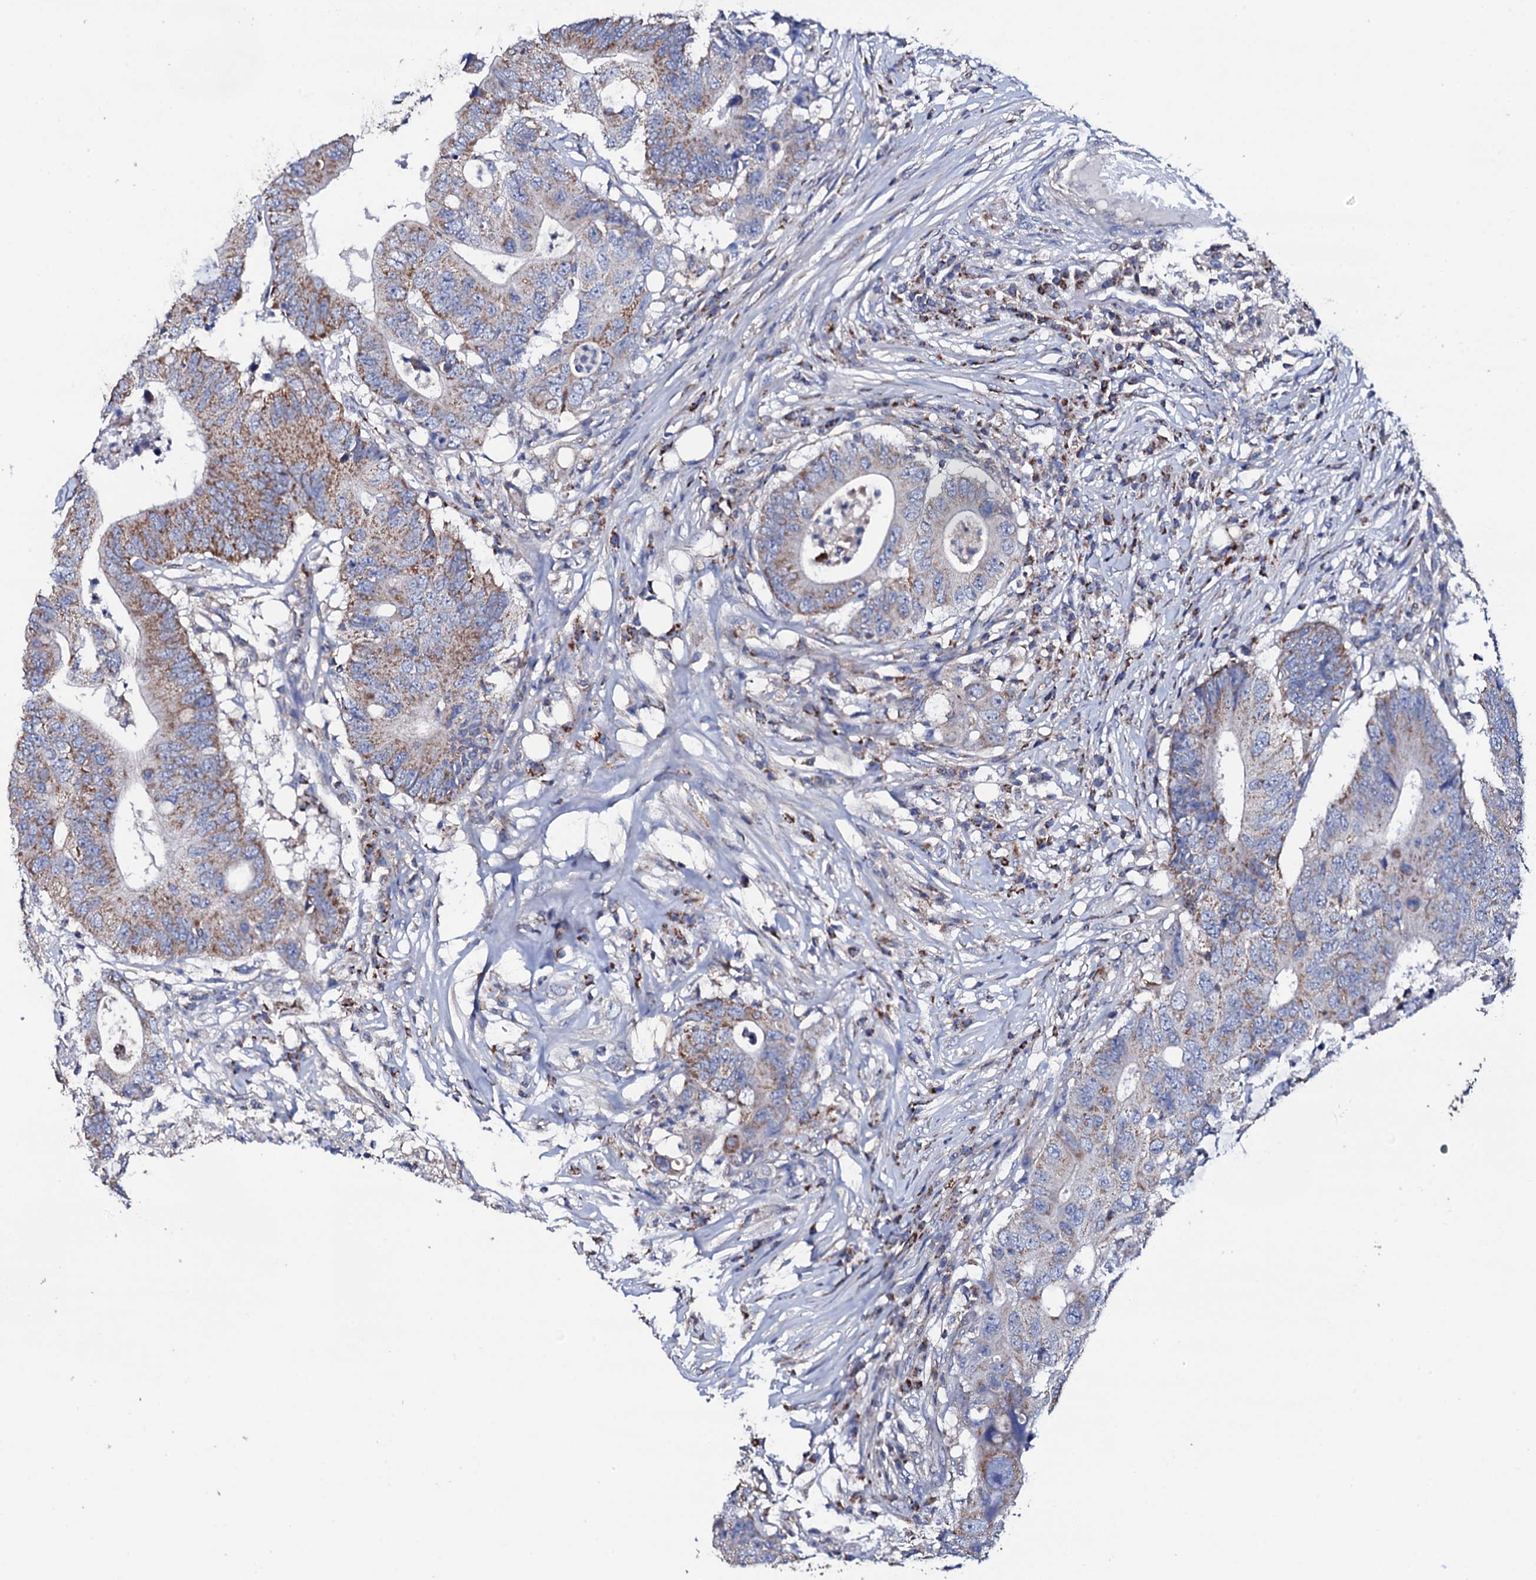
{"staining": {"intensity": "moderate", "quantity": "25%-75%", "location": "cytoplasmic/membranous"}, "tissue": "colorectal cancer", "cell_type": "Tumor cells", "image_type": "cancer", "snomed": [{"axis": "morphology", "description": "Adenocarcinoma, NOS"}, {"axis": "topography", "description": "Colon"}], "caption": "A histopathology image of colorectal adenocarcinoma stained for a protein displays moderate cytoplasmic/membranous brown staining in tumor cells.", "gene": "TCAF2", "patient": {"sex": "male", "age": 71}}